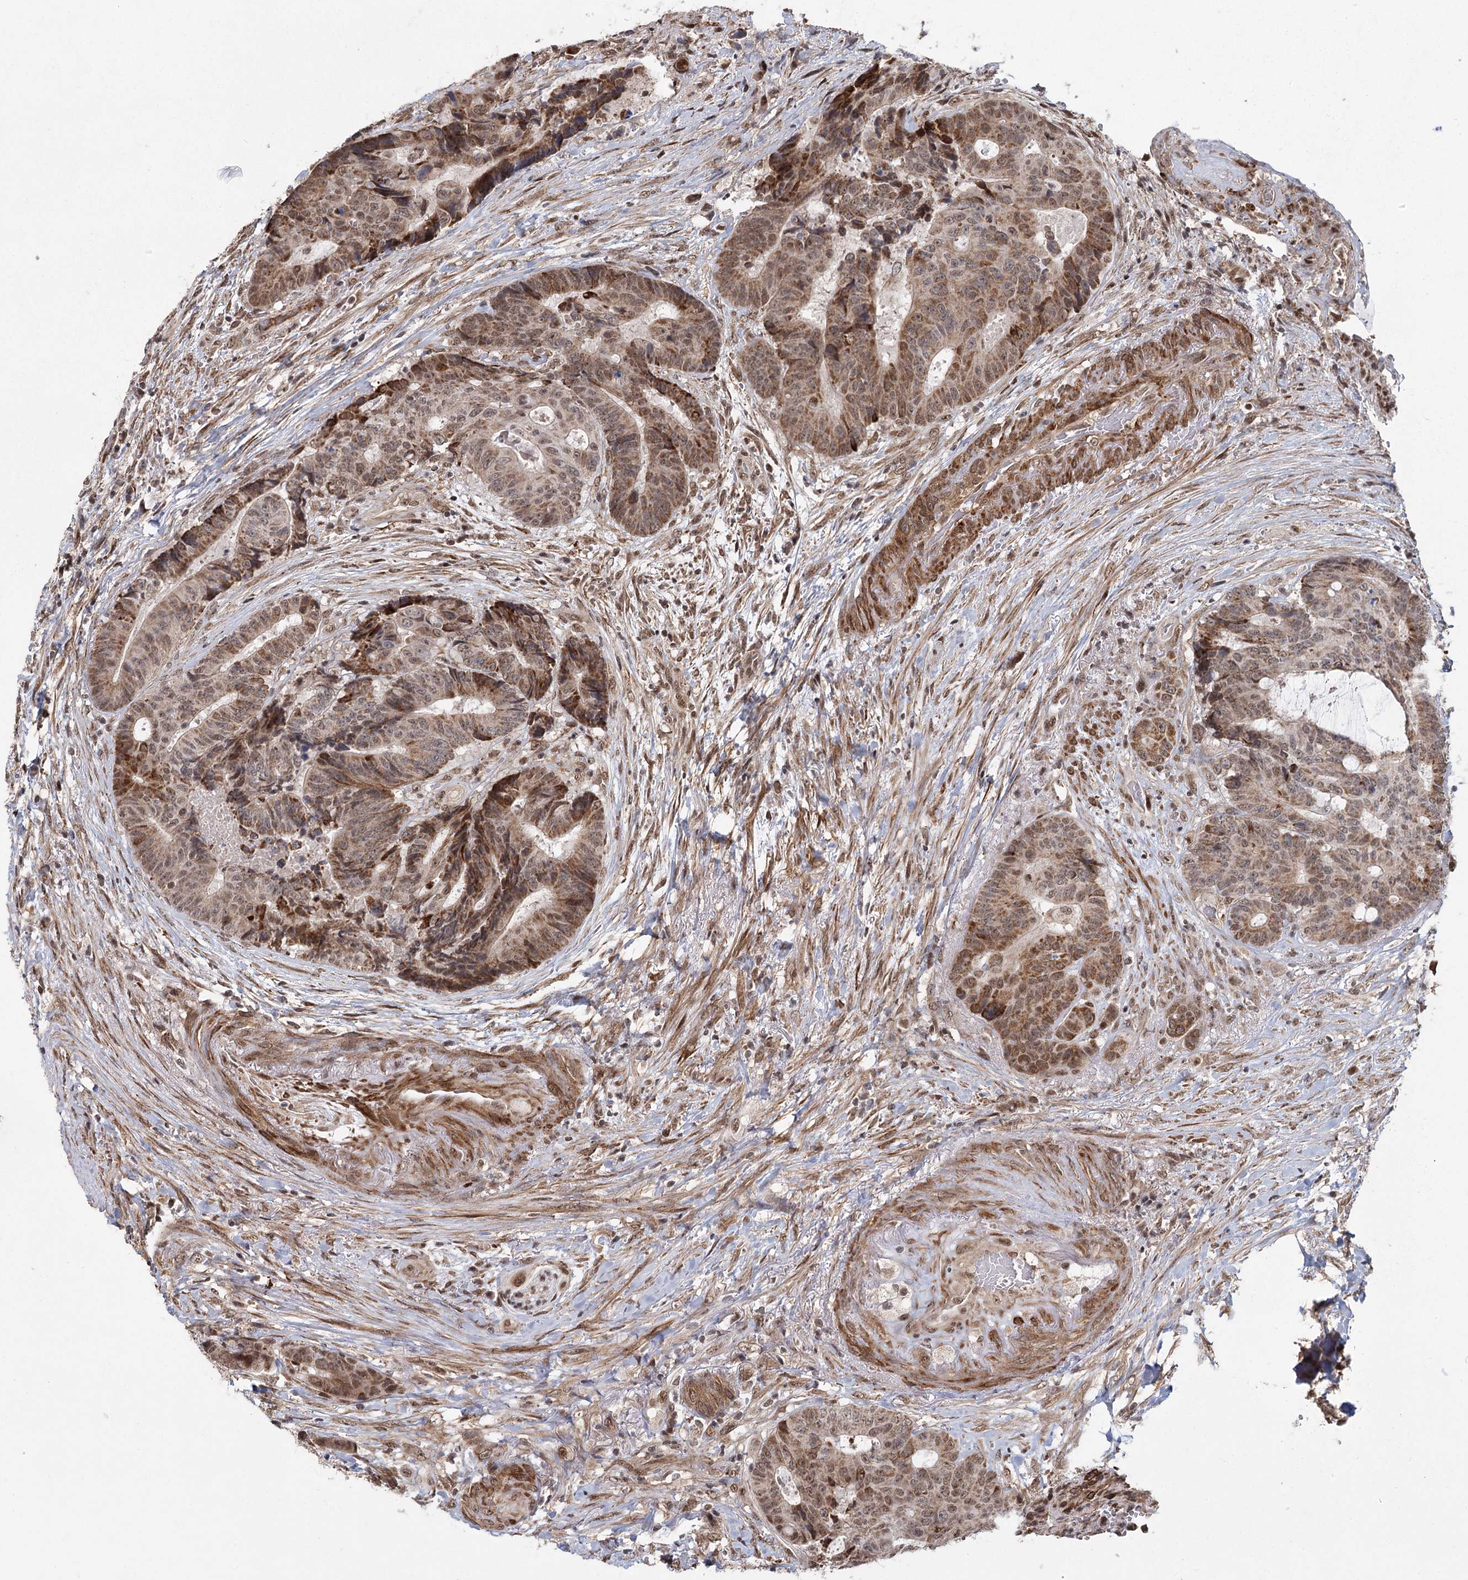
{"staining": {"intensity": "moderate", "quantity": ">75%", "location": "cytoplasmic/membranous,nuclear"}, "tissue": "colorectal cancer", "cell_type": "Tumor cells", "image_type": "cancer", "snomed": [{"axis": "morphology", "description": "Adenocarcinoma, NOS"}, {"axis": "topography", "description": "Rectum"}], "caption": "Human colorectal cancer (adenocarcinoma) stained for a protein (brown) demonstrates moderate cytoplasmic/membranous and nuclear positive expression in about >75% of tumor cells.", "gene": "ZCCHC24", "patient": {"sex": "male", "age": 69}}